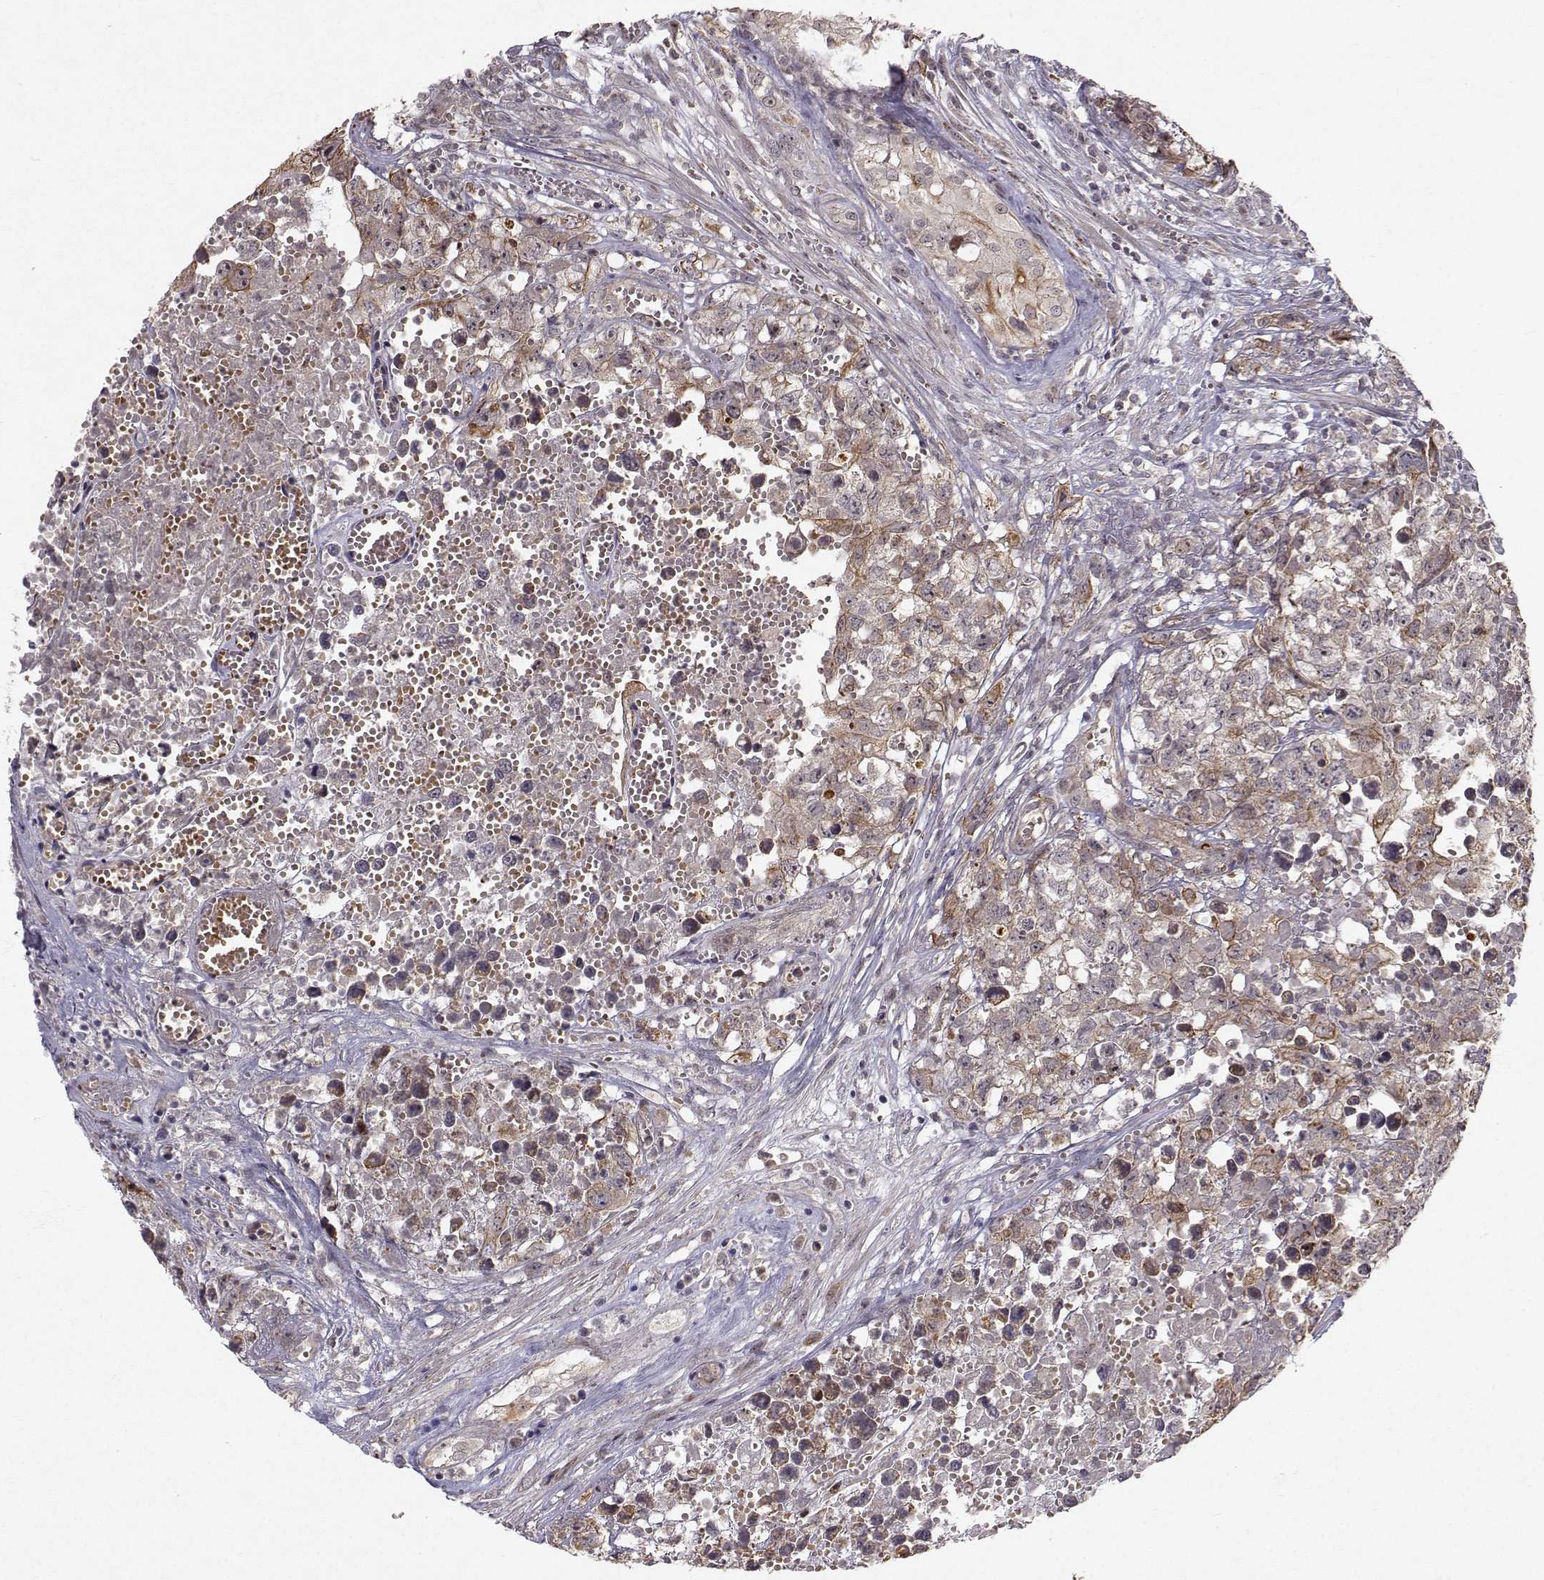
{"staining": {"intensity": "moderate", "quantity": "25%-75%", "location": "cytoplasmic/membranous"}, "tissue": "testis cancer", "cell_type": "Tumor cells", "image_type": "cancer", "snomed": [{"axis": "morphology", "description": "Seminoma, NOS"}, {"axis": "morphology", "description": "Carcinoma, Embryonal, NOS"}, {"axis": "topography", "description": "Testis"}], "caption": "Testis cancer stained for a protein (brown) displays moderate cytoplasmic/membranous positive expression in approximately 25%-75% of tumor cells.", "gene": "APC", "patient": {"sex": "male", "age": 22}}